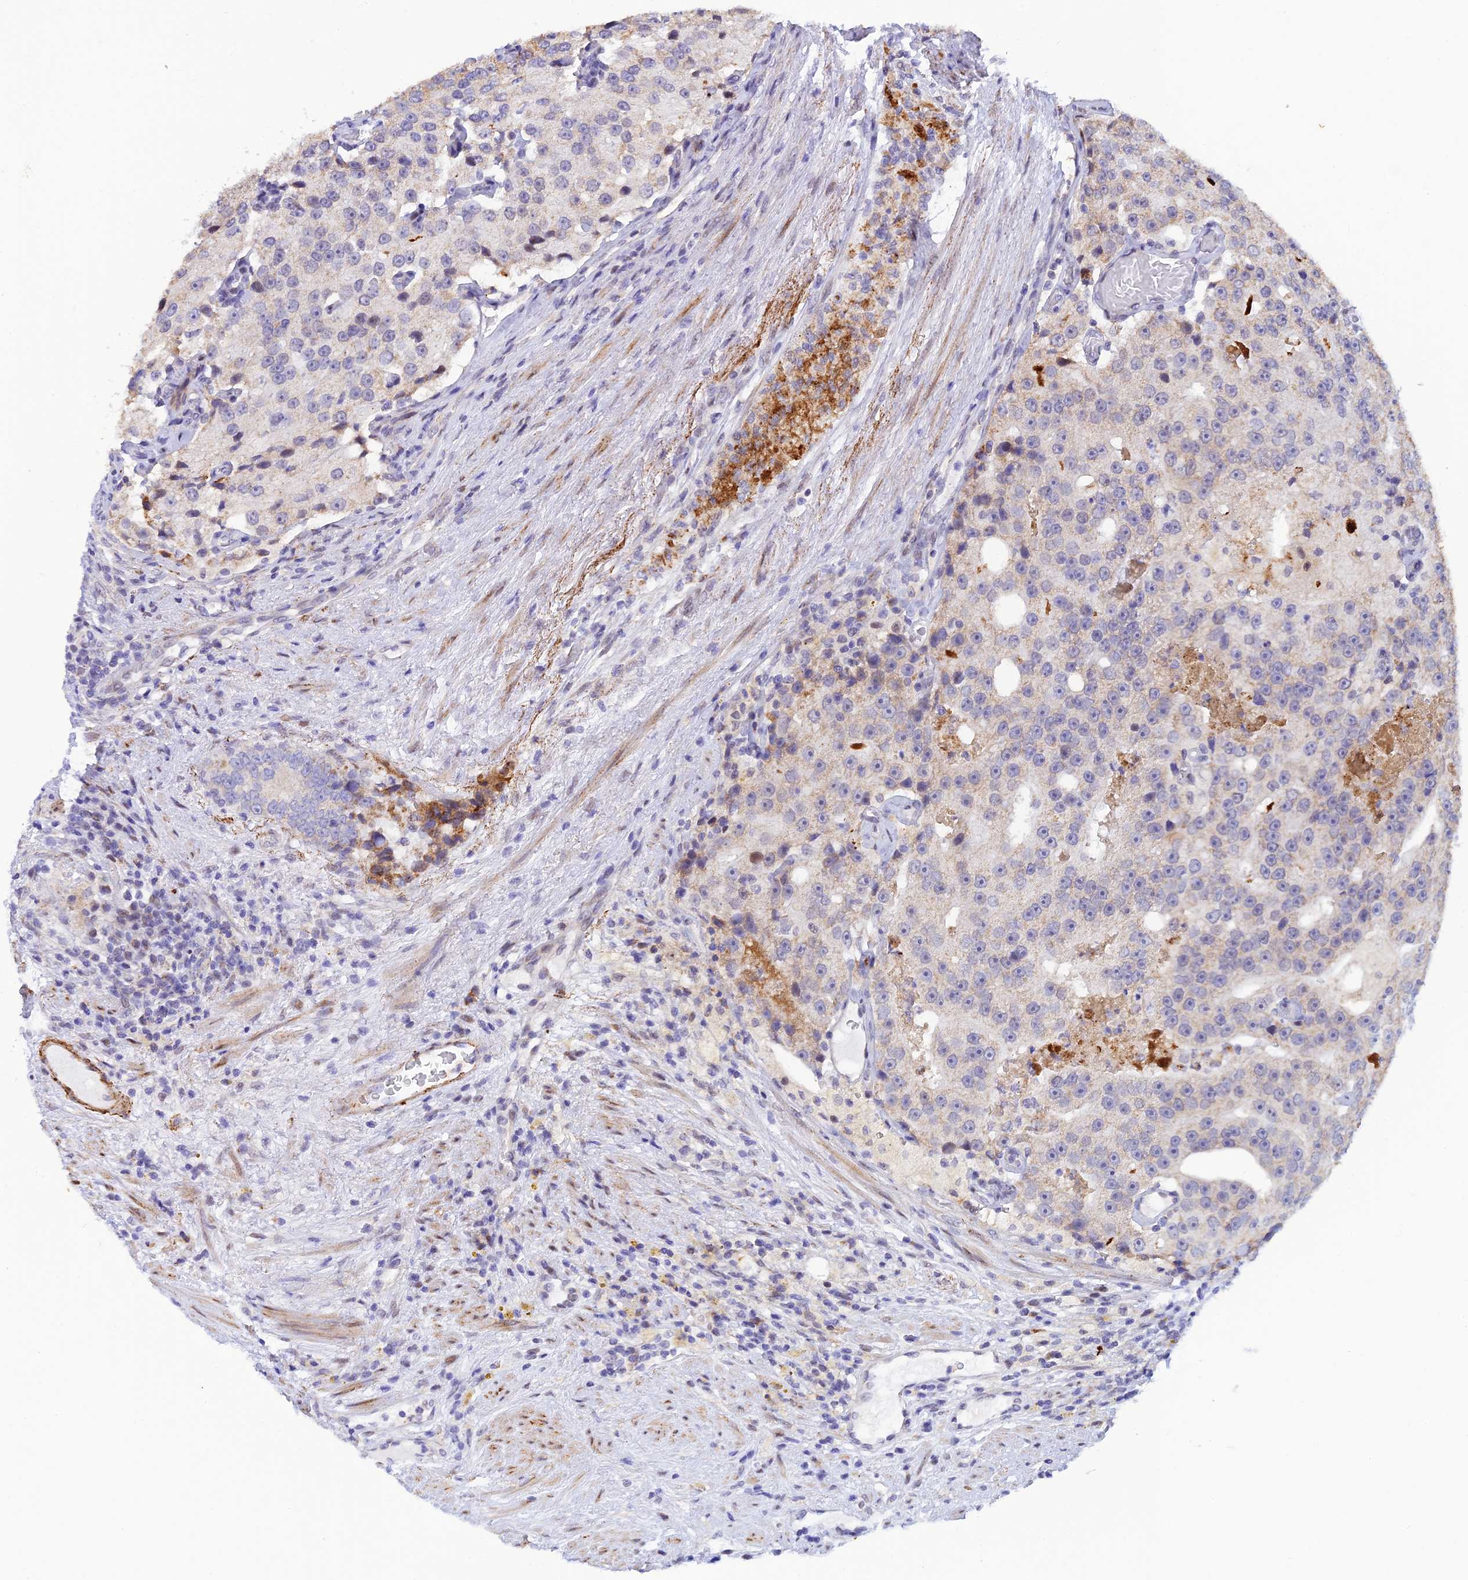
{"staining": {"intensity": "weak", "quantity": "<25%", "location": "cytoplasmic/membranous"}, "tissue": "prostate cancer", "cell_type": "Tumor cells", "image_type": "cancer", "snomed": [{"axis": "morphology", "description": "Adenocarcinoma, High grade"}, {"axis": "topography", "description": "Prostate"}], "caption": "The image shows no significant positivity in tumor cells of prostate cancer (high-grade adenocarcinoma).", "gene": "WDR55", "patient": {"sex": "male", "age": 70}}